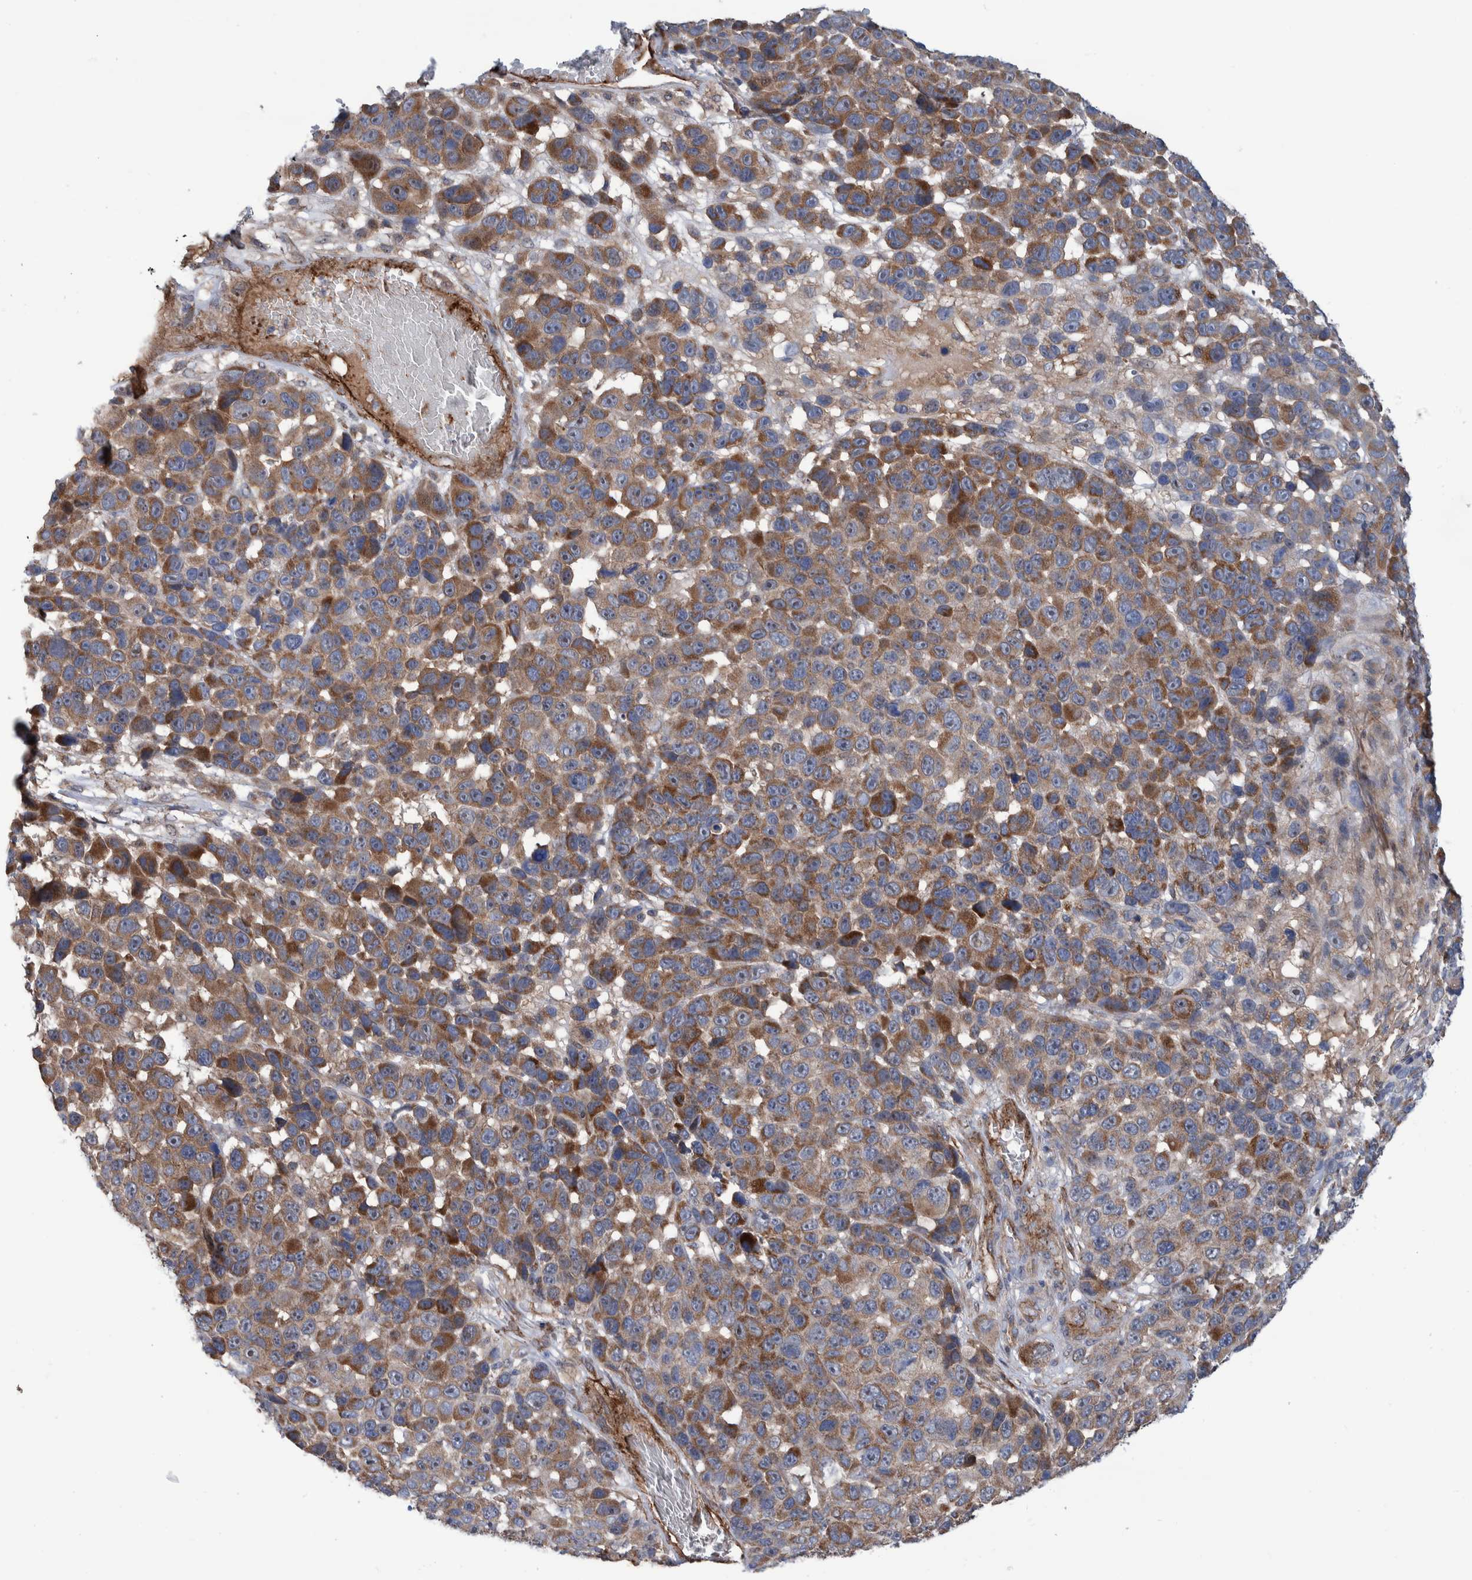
{"staining": {"intensity": "moderate", "quantity": ">75%", "location": "cytoplasmic/membranous"}, "tissue": "melanoma", "cell_type": "Tumor cells", "image_type": "cancer", "snomed": [{"axis": "morphology", "description": "Malignant melanoma, NOS"}, {"axis": "topography", "description": "Skin"}], "caption": "Approximately >75% of tumor cells in melanoma exhibit moderate cytoplasmic/membranous protein staining as visualized by brown immunohistochemical staining.", "gene": "SLC25A10", "patient": {"sex": "male", "age": 53}}